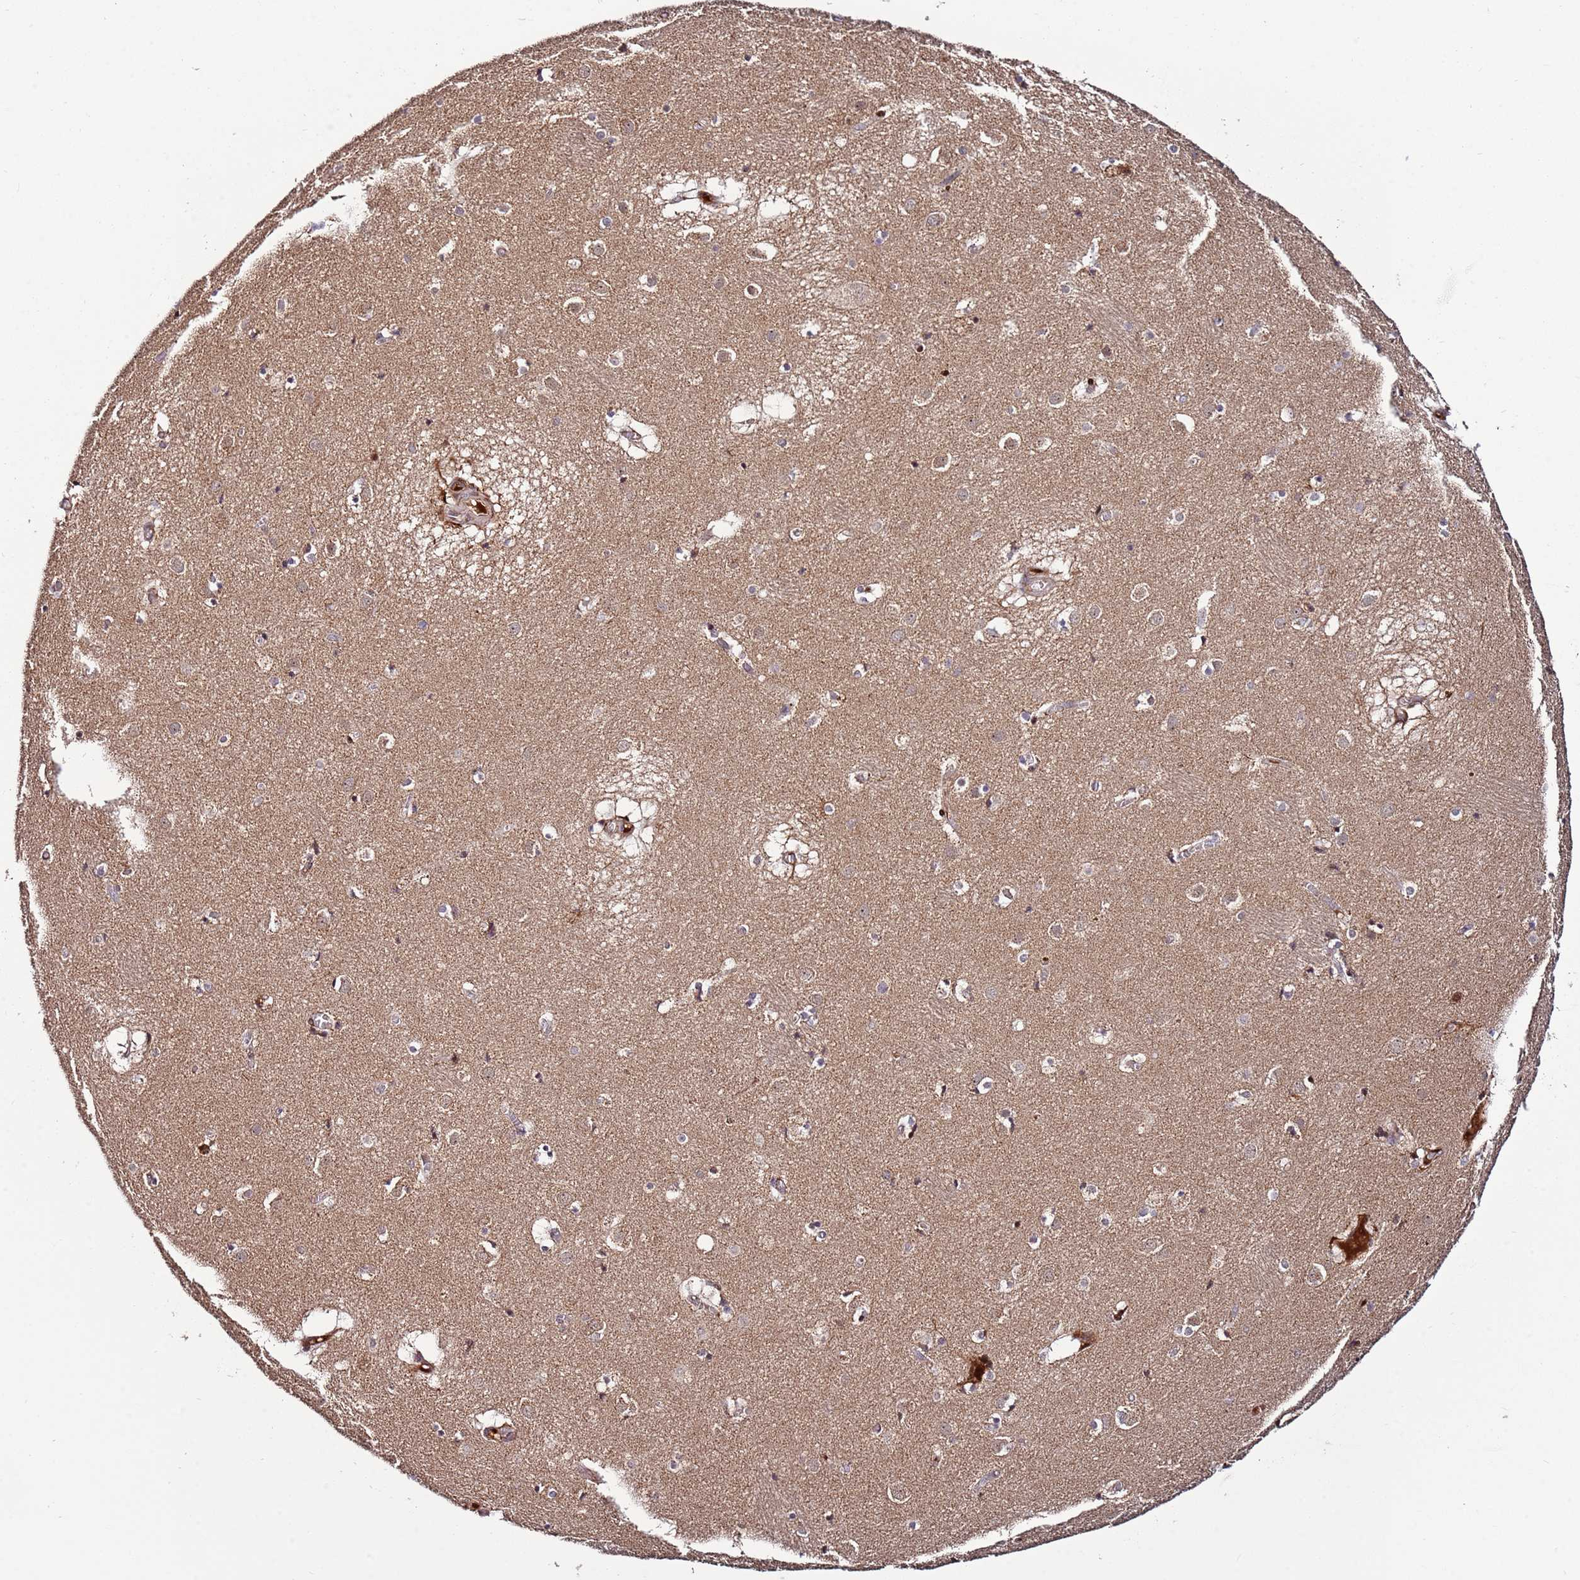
{"staining": {"intensity": "negative", "quantity": "none", "location": "none"}, "tissue": "caudate", "cell_type": "Glial cells", "image_type": "normal", "snomed": [{"axis": "morphology", "description": "Normal tissue, NOS"}, {"axis": "topography", "description": "Lateral ventricle wall"}], "caption": "IHC of unremarkable caudate displays no expression in glial cells. The staining is performed using DAB (3,3'-diaminobenzidine) brown chromogen with nuclei counter-stained in using hematoxylin.", "gene": "RHBDL1", "patient": {"sex": "male", "age": 70}}